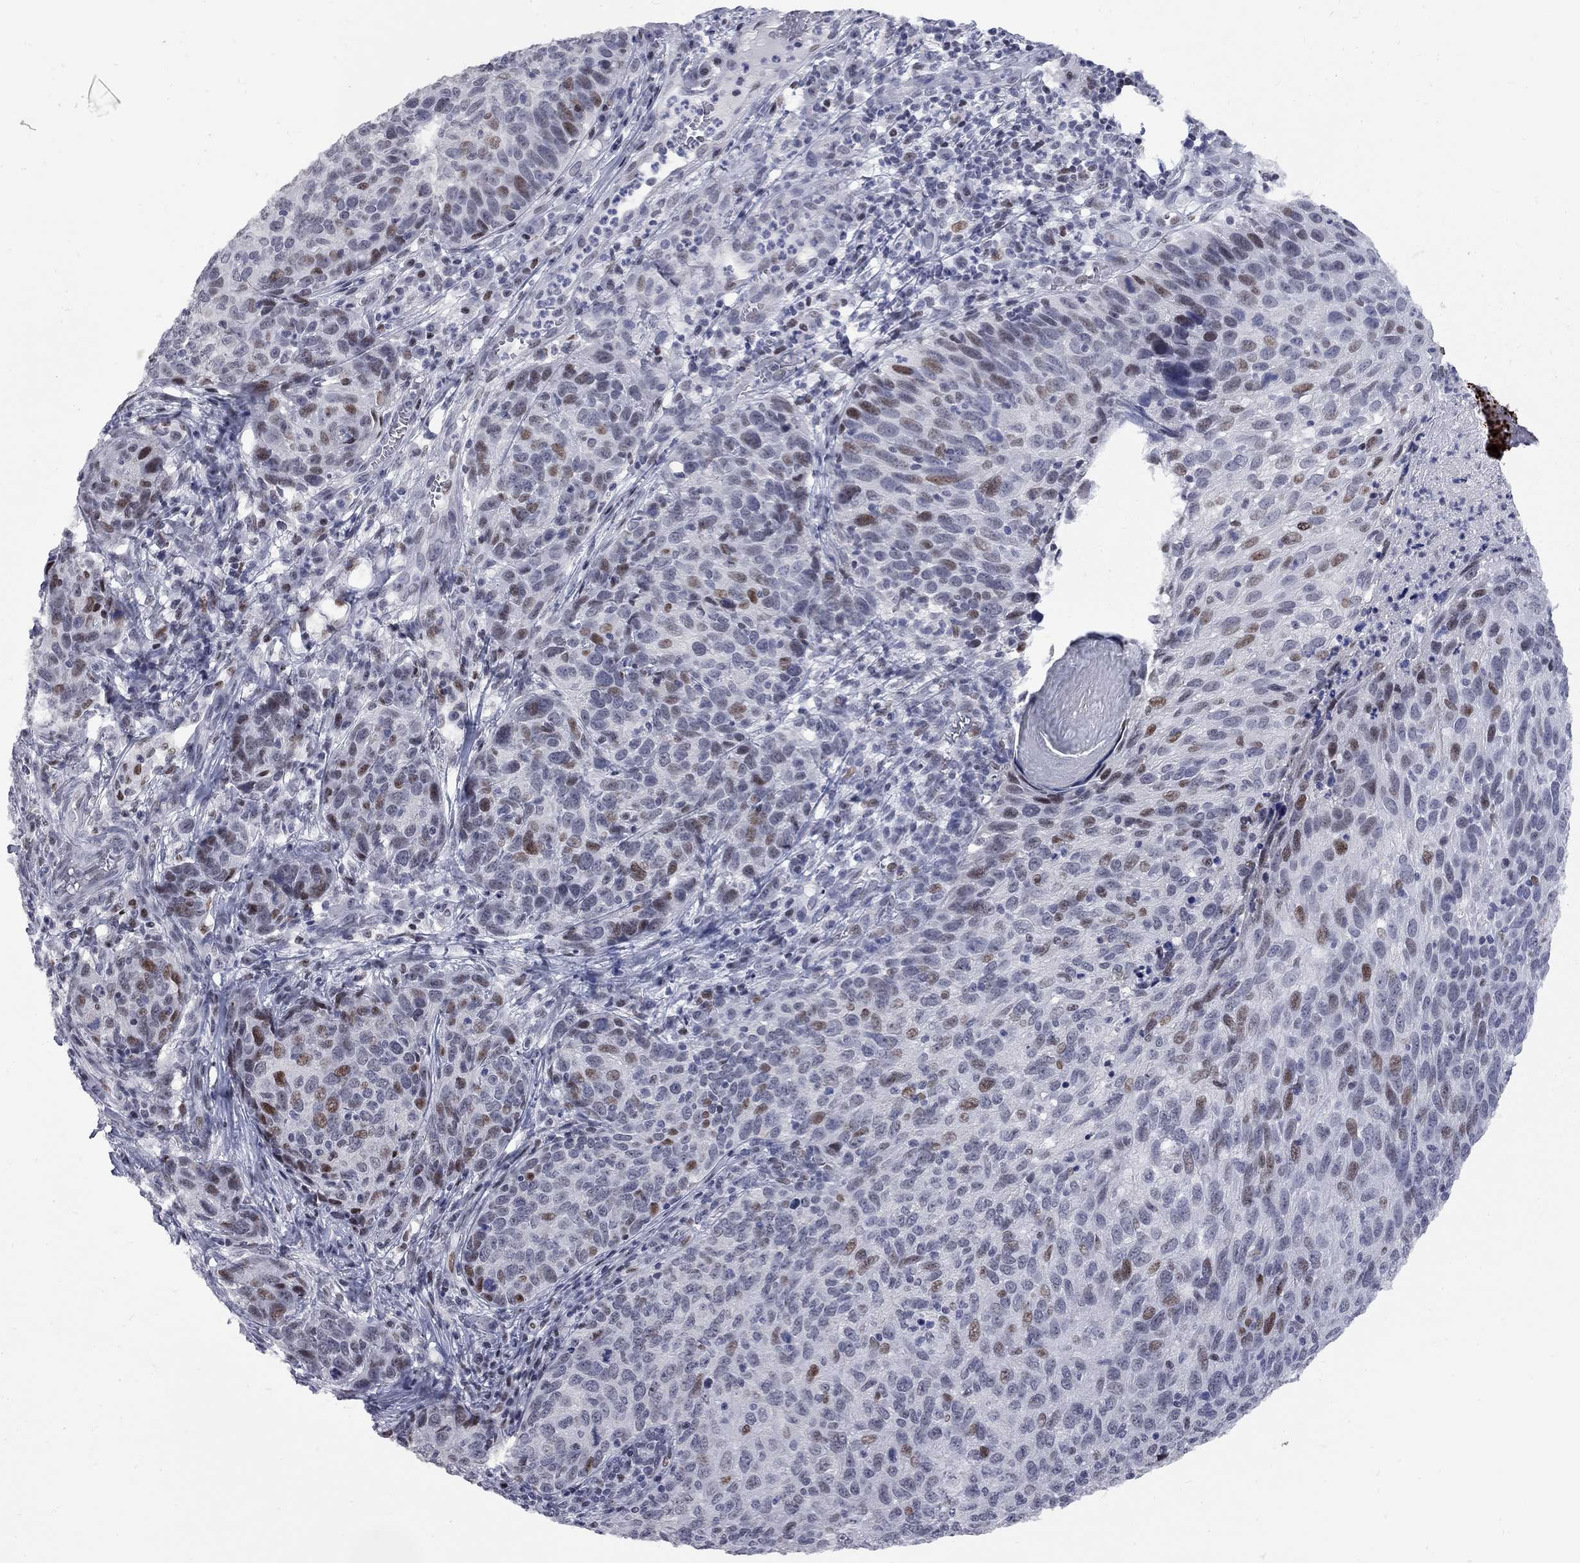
{"staining": {"intensity": "moderate", "quantity": "<25%", "location": "nuclear"}, "tissue": "skin cancer", "cell_type": "Tumor cells", "image_type": "cancer", "snomed": [{"axis": "morphology", "description": "Squamous cell carcinoma, NOS"}, {"axis": "topography", "description": "Skin"}], "caption": "Tumor cells show low levels of moderate nuclear positivity in about <25% of cells in human skin squamous cell carcinoma.", "gene": "ZNF154", "patient": {"sex": "male", "age": 92}}